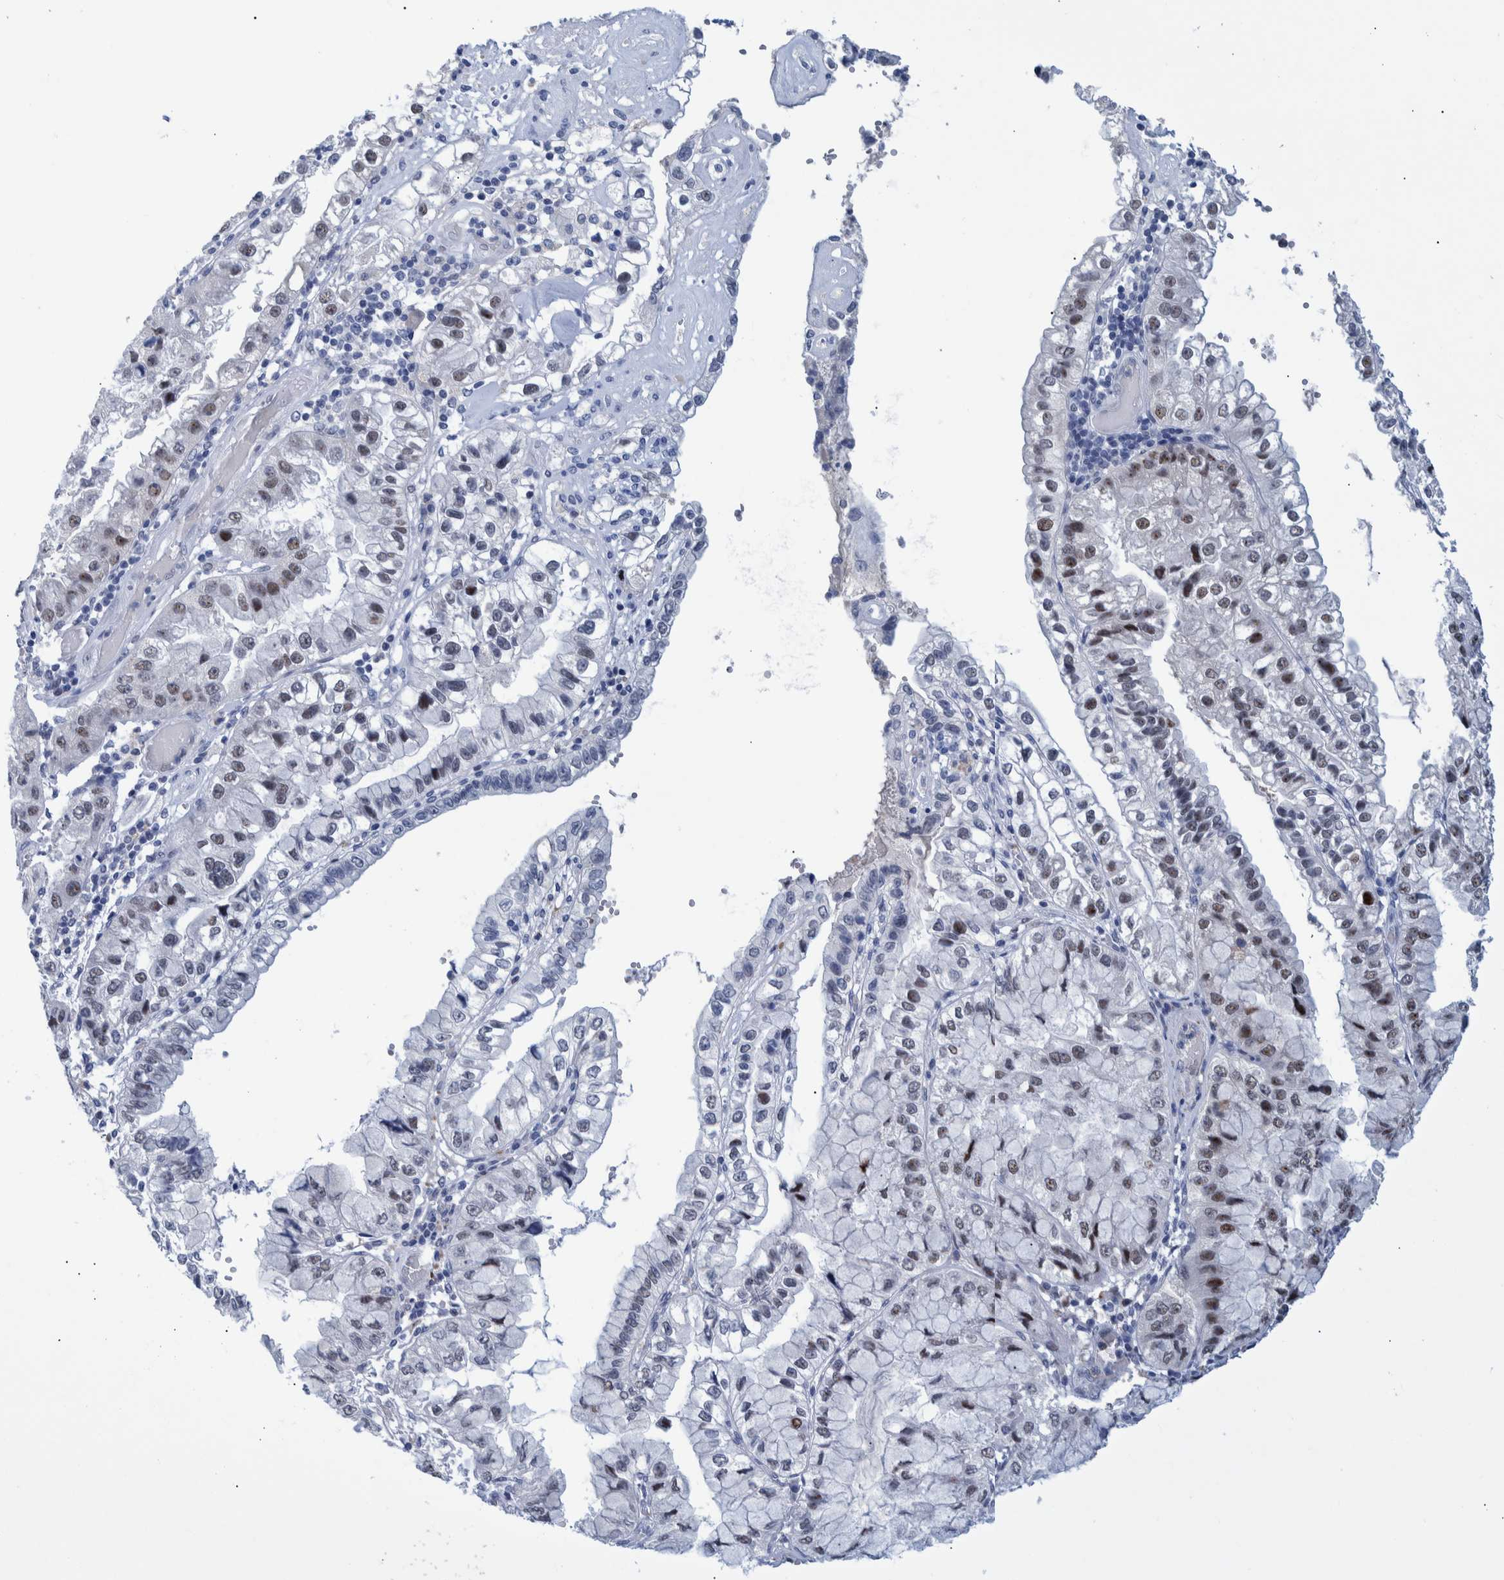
{"staining": {"intensity": "weak", "quantity": "<25%", "location": "nuclear"}, "tissue": "liver cancer", "cell_type": "Tumor cells", "image_type": "cancer", "snomed": [{"axis": "morphology", "description": "Cholangiocarcinoma"}, {"axis": "topography", "description": "Liver"}], "caption": "IHC of human liver cancer (cholangiocarcinoma) demonstrates no staining in tumor cells.", "gene": "ESRP1", "patient": {"sex": "female", "age": 79}}